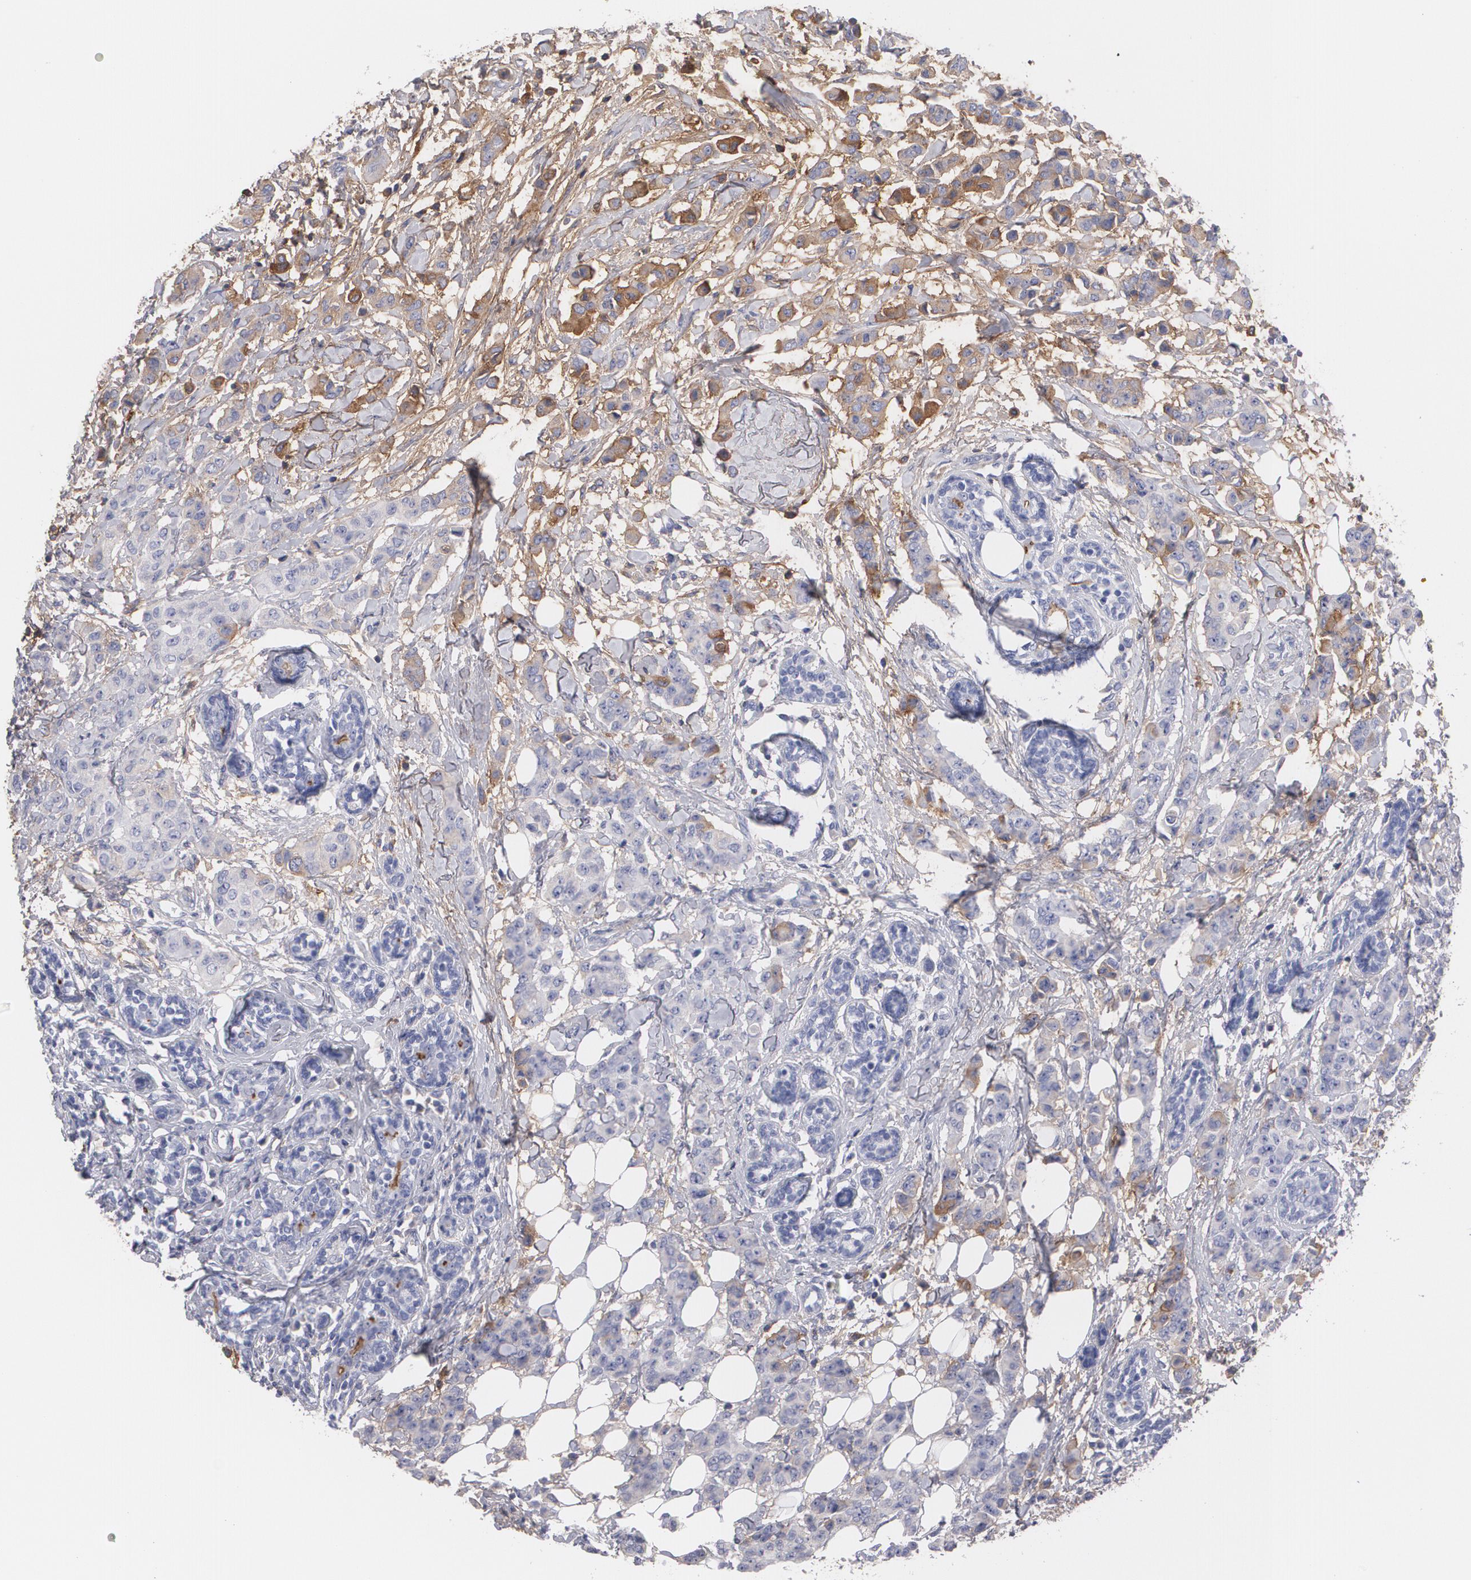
{"staining": {"intensity": "negative", "quantity": "none", "location": "none"}, "tissue": "breast cancer", "cell_type": "Tumor cells", "image_type": "cancer", "snomed": [{"axis": "morphology", "description": "Duct carcinoma"}, {"axis": "topography", "description": "Breast"}], "caption": "Breast cancer (invasive ductal carcinoma) was stained to show a protein in brown. There is no significant staining in tumor cells.", "gene": "FBLN1", "patient": {"sex": "female", "age": 40}}